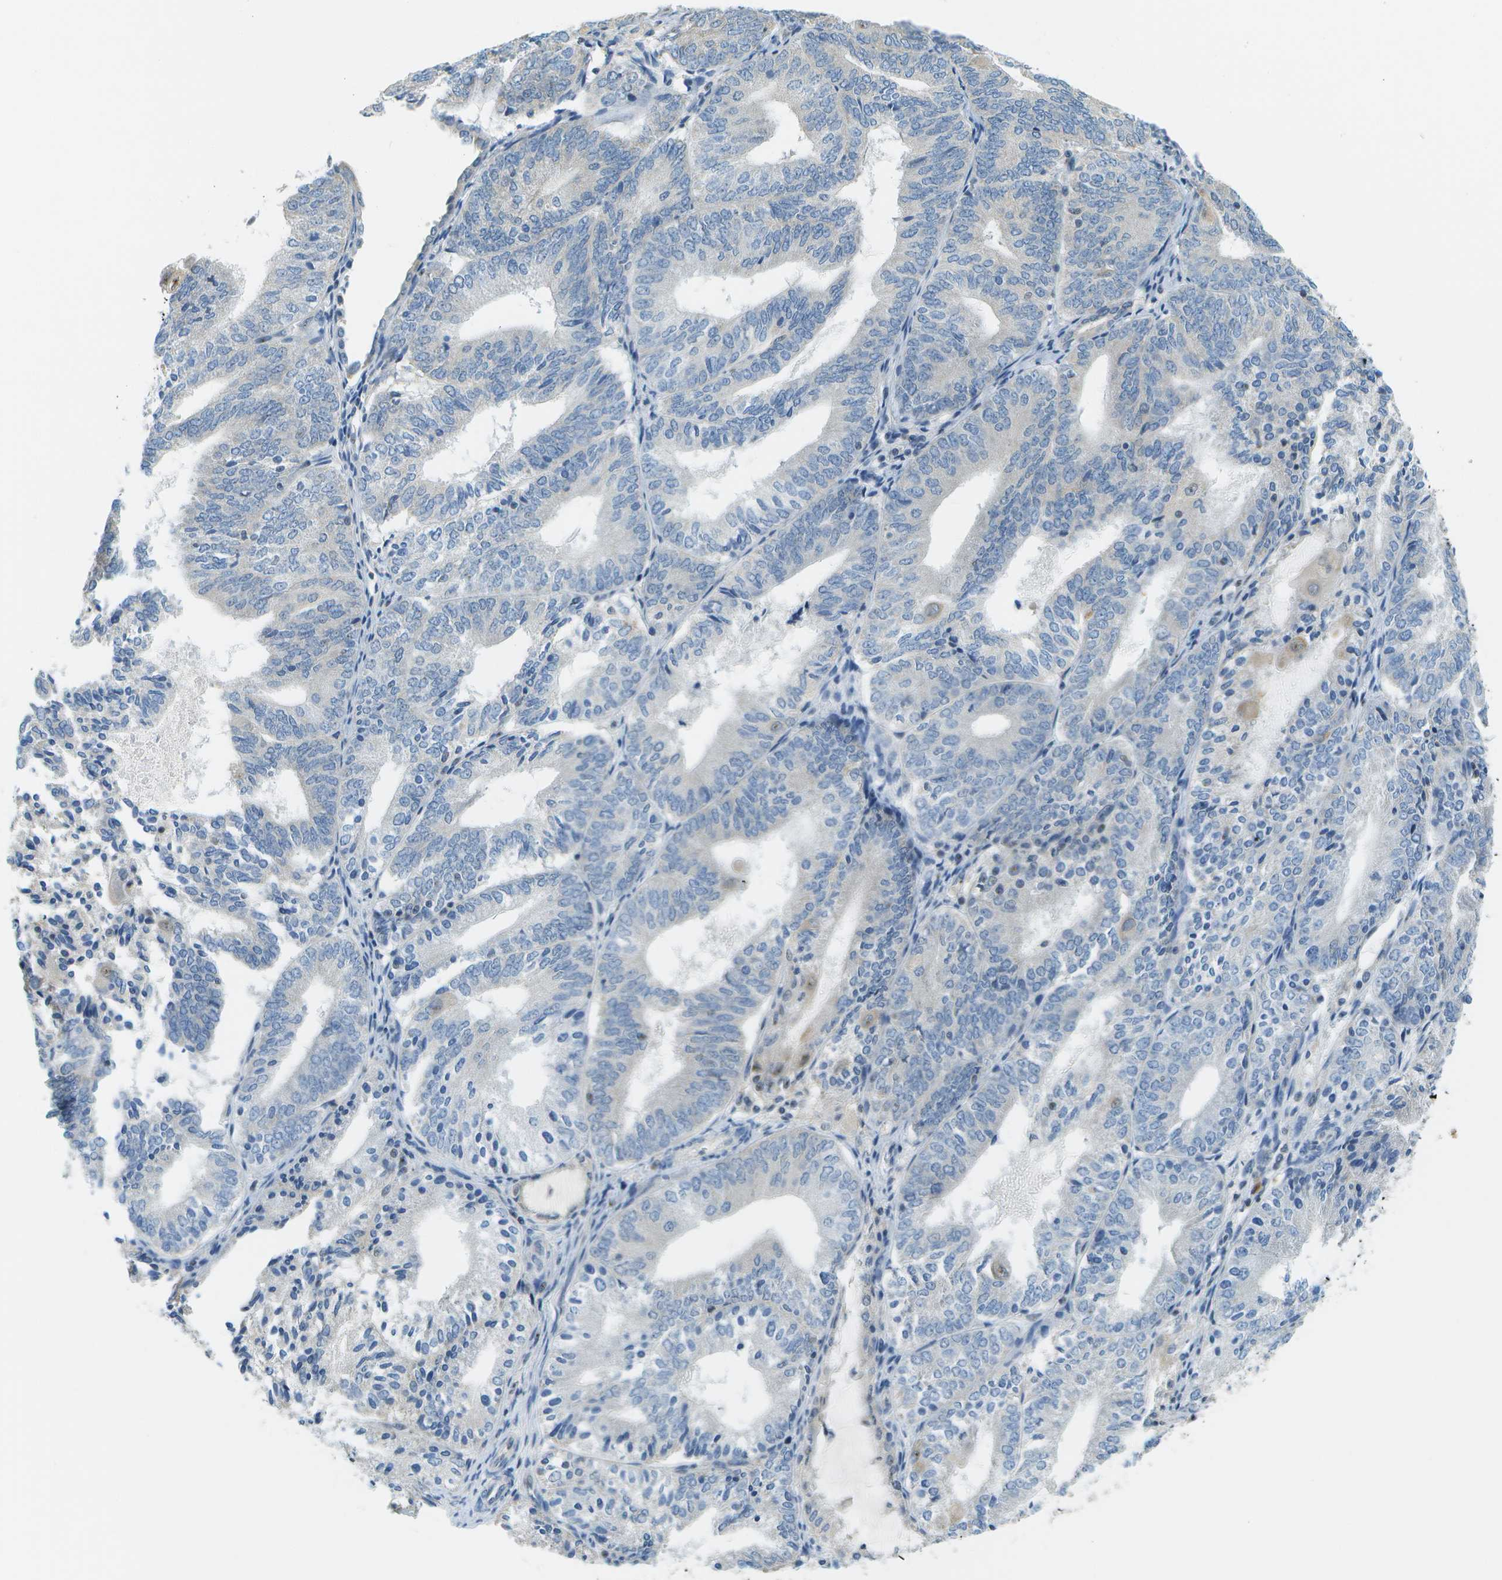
{"staining": {"intensity": "negative", "quantity": "none", "location": "none"}, "tissue": "endometrial cancer", "cell_type": "Tumor cells", "image_type": "cancer", "snomed": [{"axis": "morphology", "description": "Adenocarcinoma, NOS"}, {"axis": "topography", "description": "Endometrium"}], "caption": "The histopathology image reveals no significant staining in tumor cells of endometrial cancer. Brightfield microscopy of immunohistochemistry (IHC) stained with DAB (brown) and hematoxylin (blue), captured at high magnification.", "gene": "PTGIS", "patient": {"sex": "female", "age": 81}}